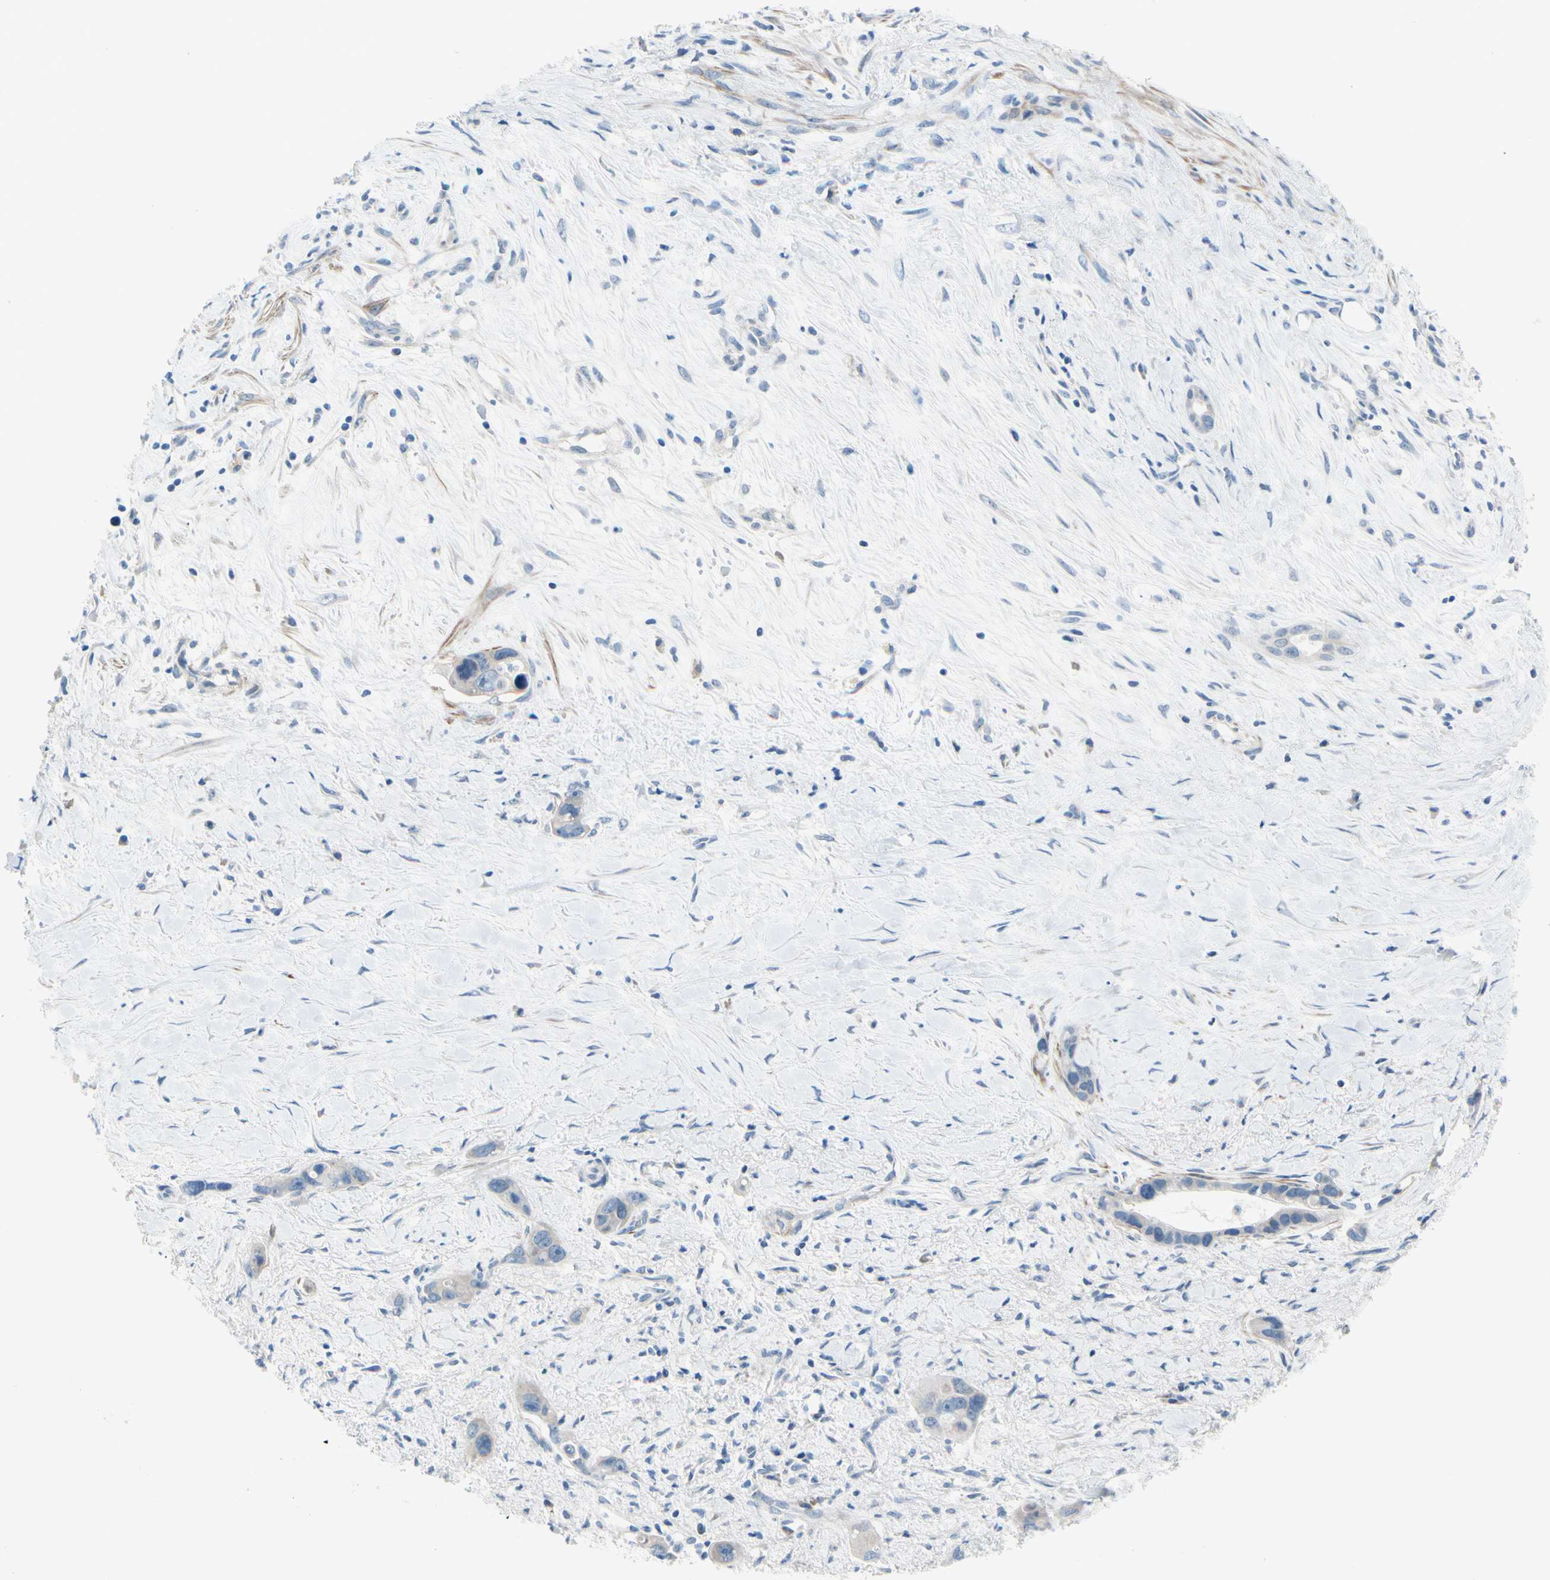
{"staining": {"intensity": "negative", "quantity": "none", "location": "none"}, "tissue": "liver cancer", "cell_type": "Tumor cells", "image_type": "cancer", "snomed": [{"axis": "morphology", "description": "Cholangiocarcinoma"}, {"axis": "topography", "description": "Liver"}], "caption": "An IHC photomicrograph of cholangiocarcinoma (liver) is shown. There is no staining in tumor cells of cholangiocarcinoma (liver). (Brightfield microscopy of DAB immunohistochemistry (IHC) at high magnification).", "gene": "FCER2", "patient": {"sex": "female", "age": 65}}